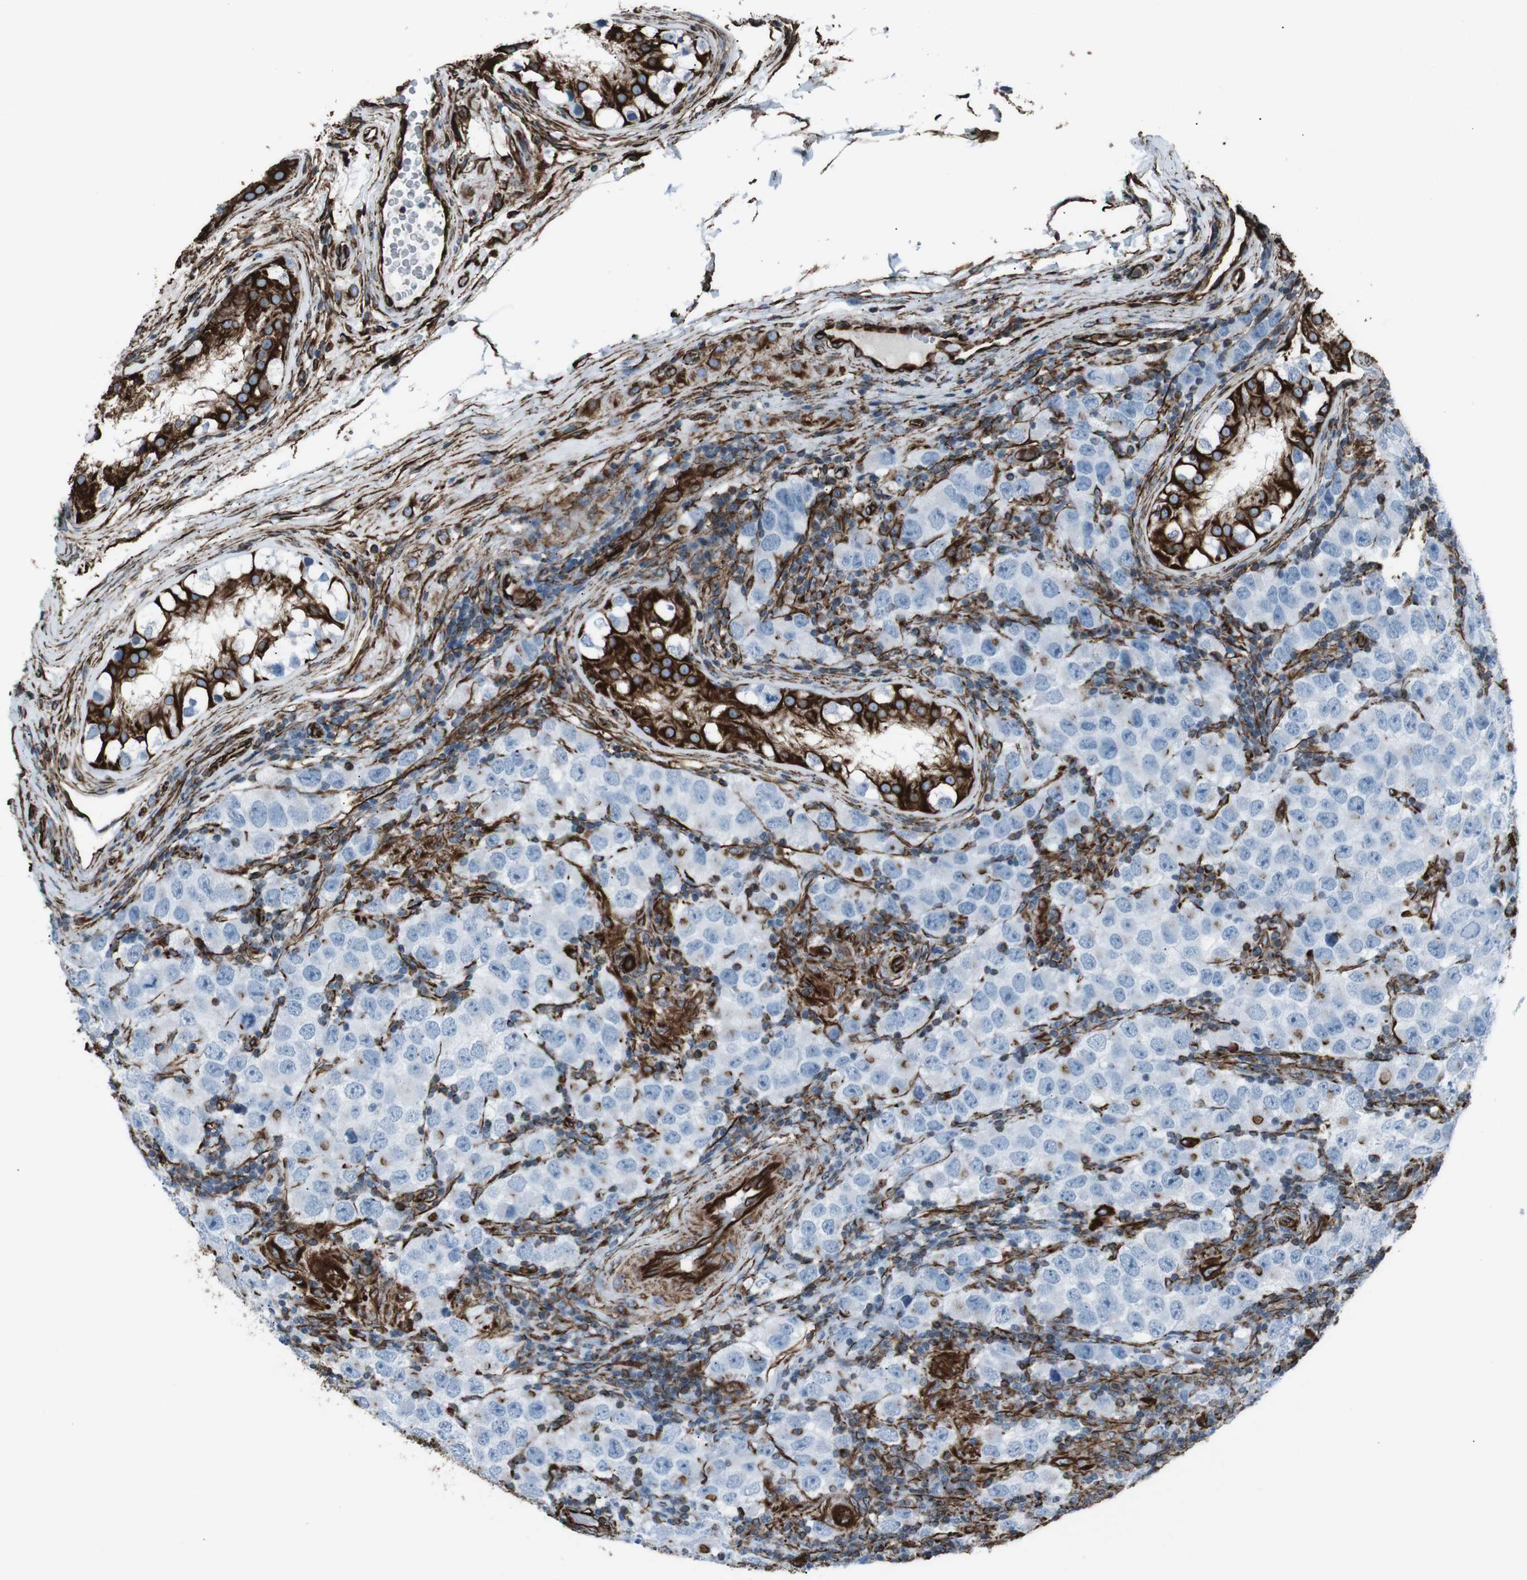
{"staining": {"intensity": "negative", "quantity": "none", "location": "none"}, "tissue": "testis cancer", "cell_type": "Tumor cells", "image_type": "cancer", "snomed": [{"axis": "morphology", "description": "Carcinoma, Embryonal, NOS"}, {"axis": "topography", "description": "Testis"}], "caption": "Histopathology image shows no protein positivity in tumor cells of testis cancer tissue.", "gene": "ZDHHC6", "patient": {"sex": "male", "age": 21}}